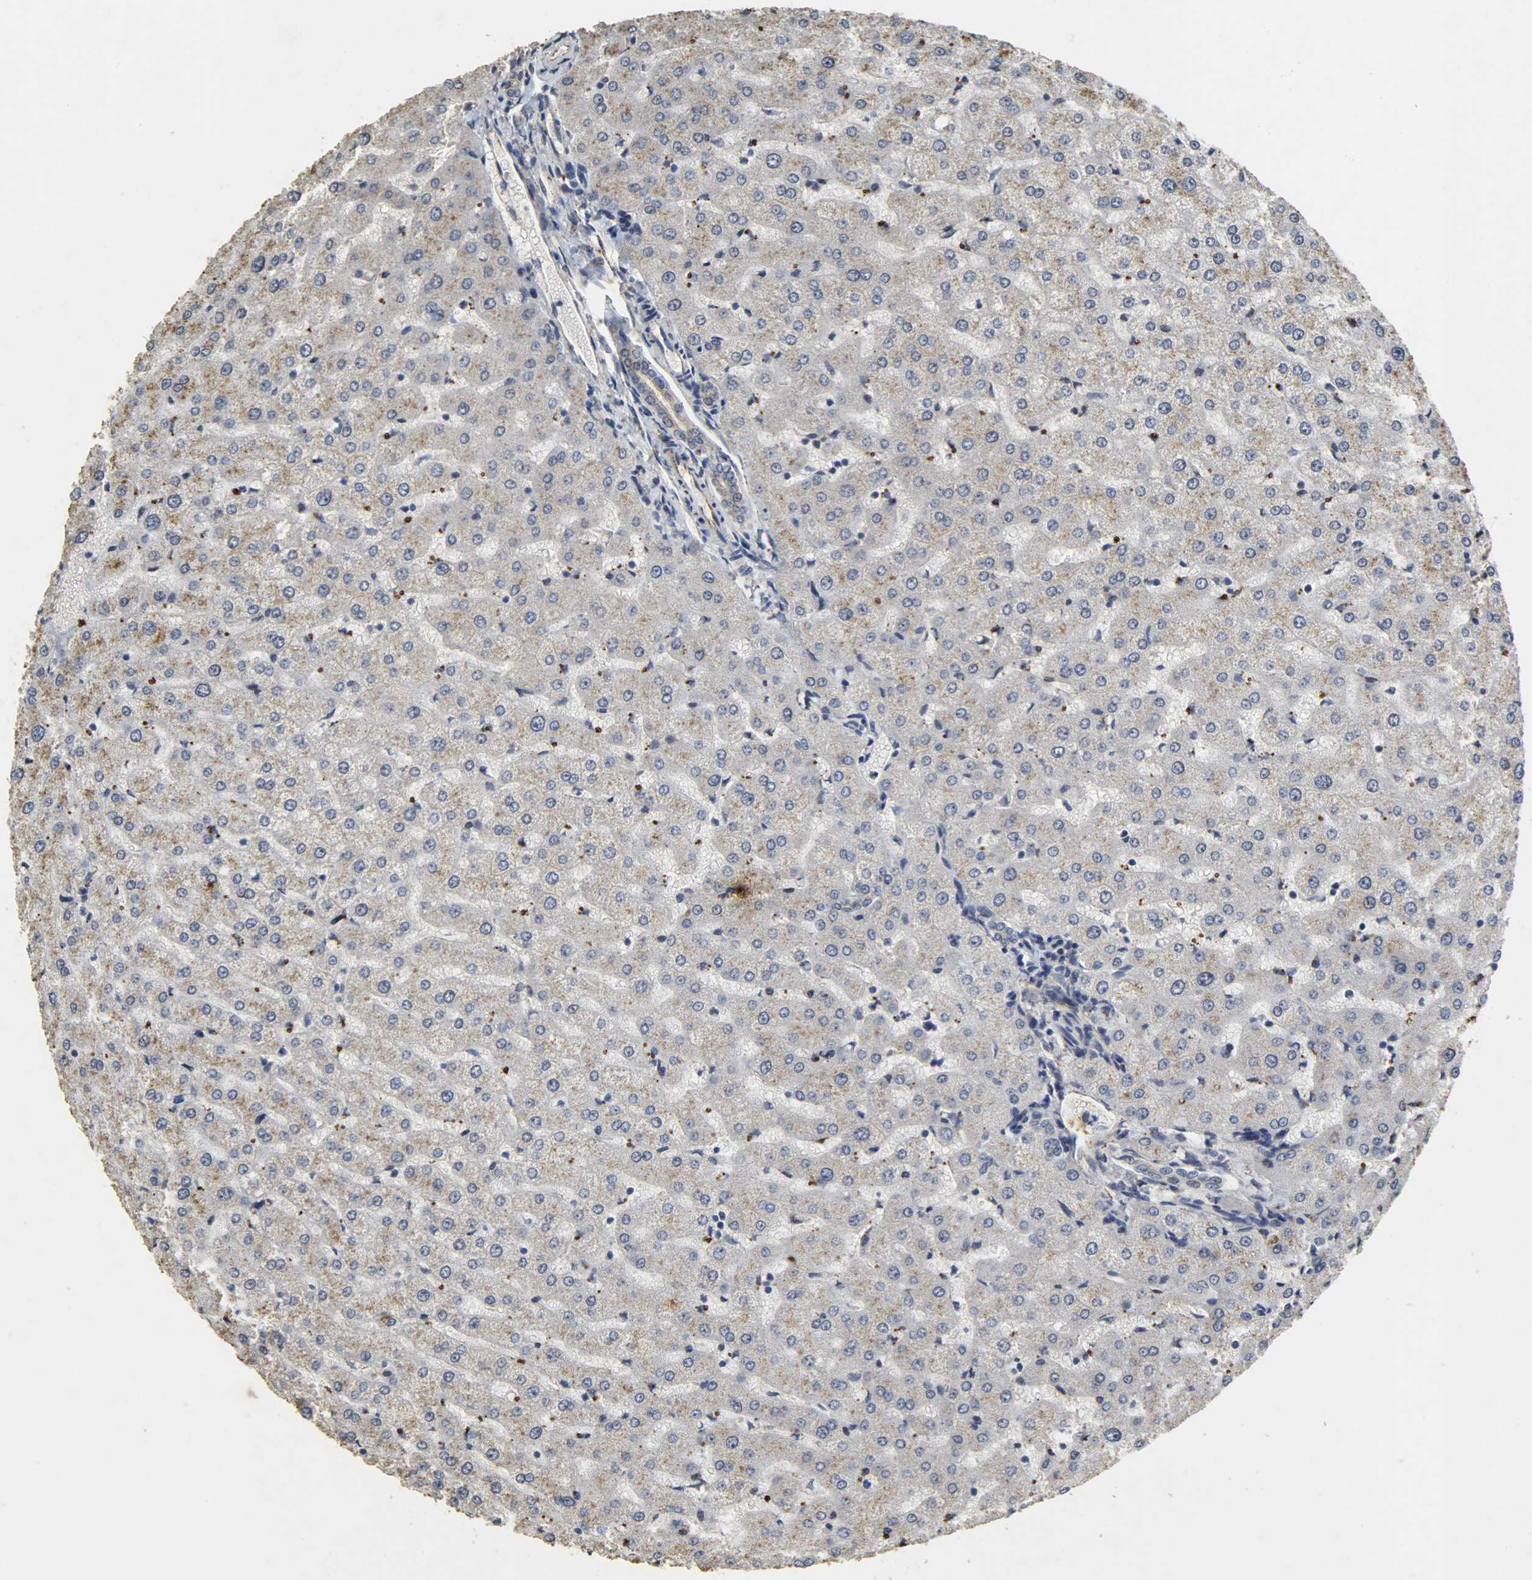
{"staining": {"intensity": "weak", "quantity": ">75%", "location": "cytoplasmic/membranous"}, "tissue": "liver", "cell_type": "Cholangiocytes", "image_type": "normal", "snomed": [{"axis": "morphology", "description": "Normal tissue, NOS"}, {"axis": "morphology", "description": "Fibrosis, NOS"}, {"axis": "topography", "description": "Liver"}], "caption": "Unremarkable liver demonstrates weak cytoplasmic/membranous positivity in about >75% of cholangiocytes (brown staining indicates protein expression, while blue staining denotes nuclei)..", "gene": "TPM4", "patient": {"sex": "female", "age": 29}}